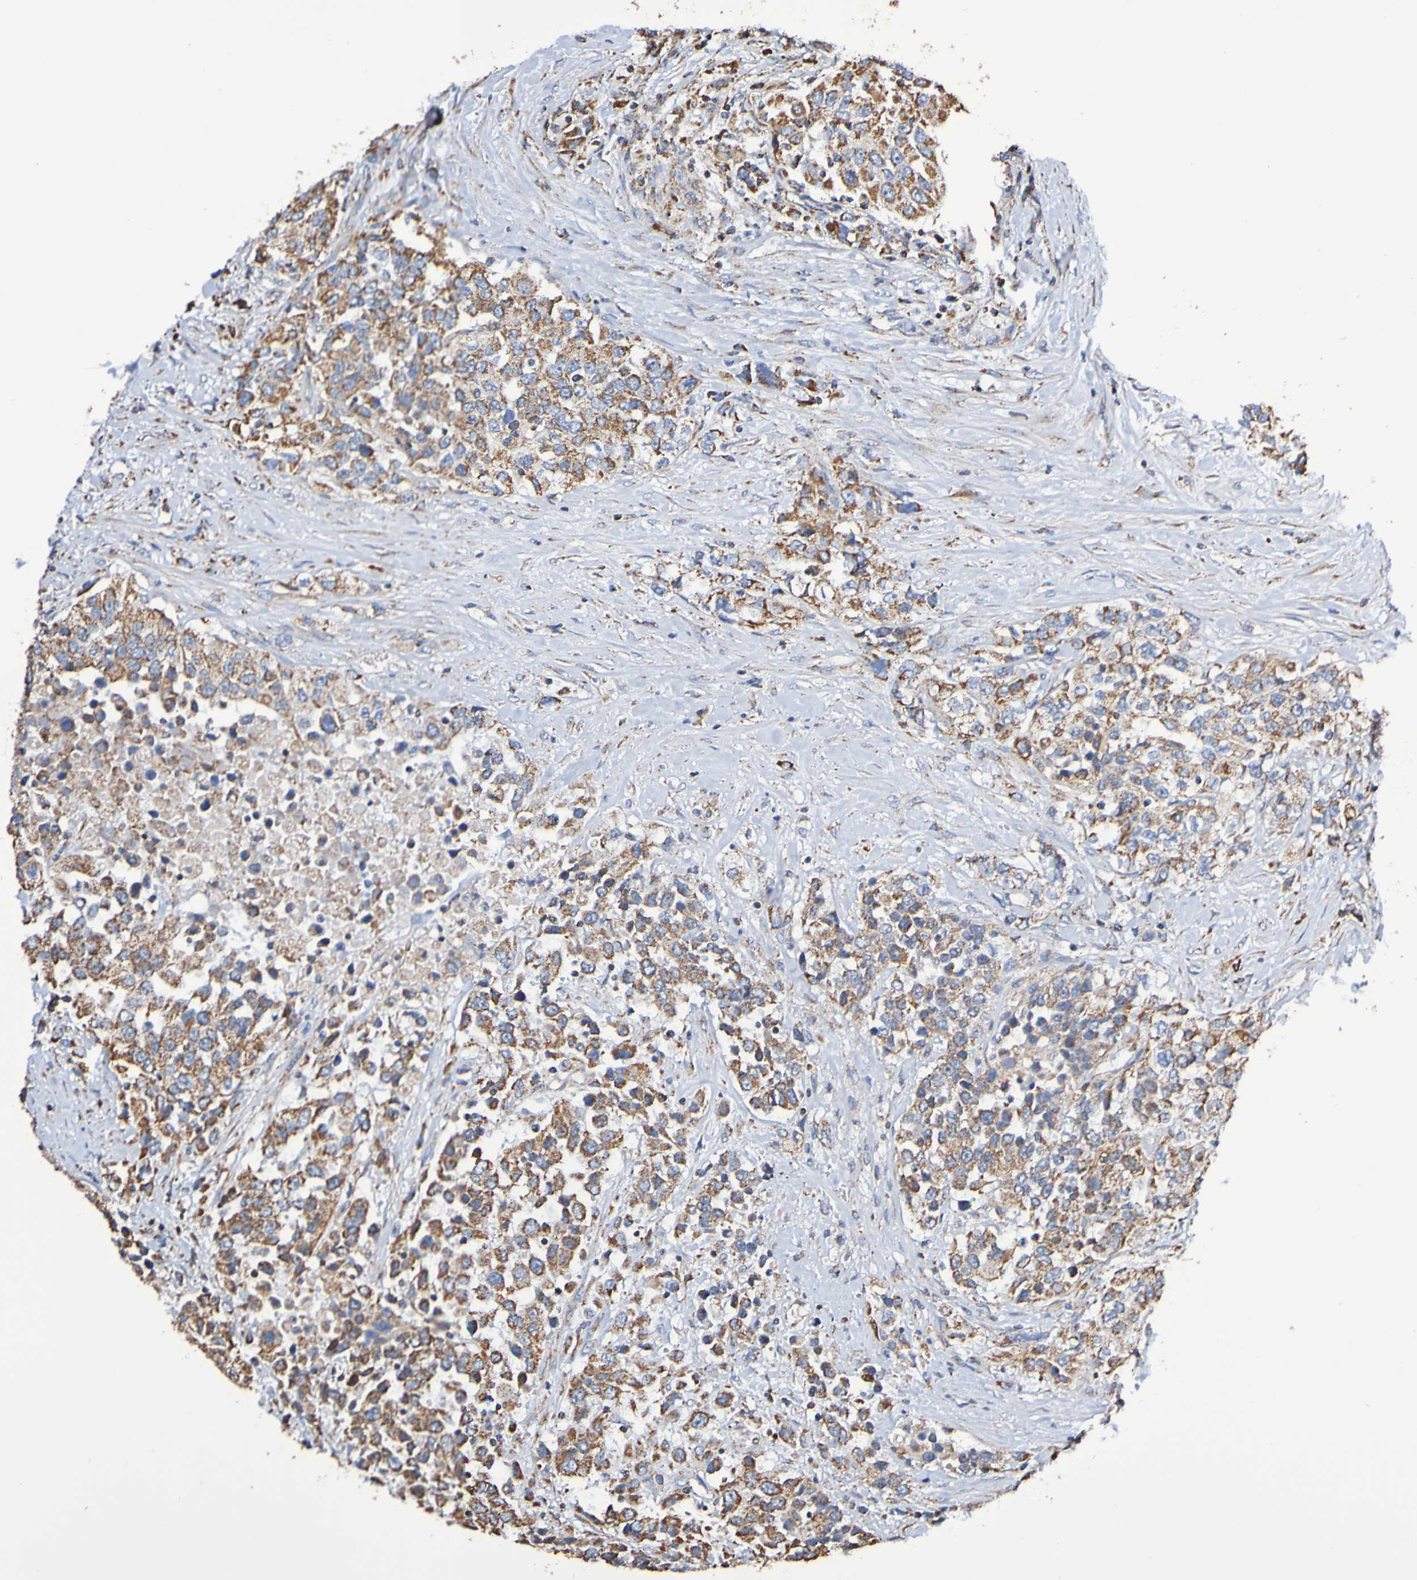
{"staining": {"intensity": "moderate", "quantity": ">75%", "location": "cytoplasmic/membranous"}, "tissue": "urothelial cancer", "cell_type": "Tumor cells", "image_type": "cancer", "snomed": [{"axis": "morphology", "description": "Urothelial carcinoma, High grade"}, {"axis": "topography", "description": "Urinary bladder"}], "caption": "Protein staining reveals moderate cytoplasmic/membranous staining in about >75% of tumor cells in urothelial cancer. (DAB (3,3'-diaminobenzidine) IHC, brown staining for protein, blue staining for nuclei).", "gene": "IL18R1", "patient": {"sex": "female", "age": 80}}